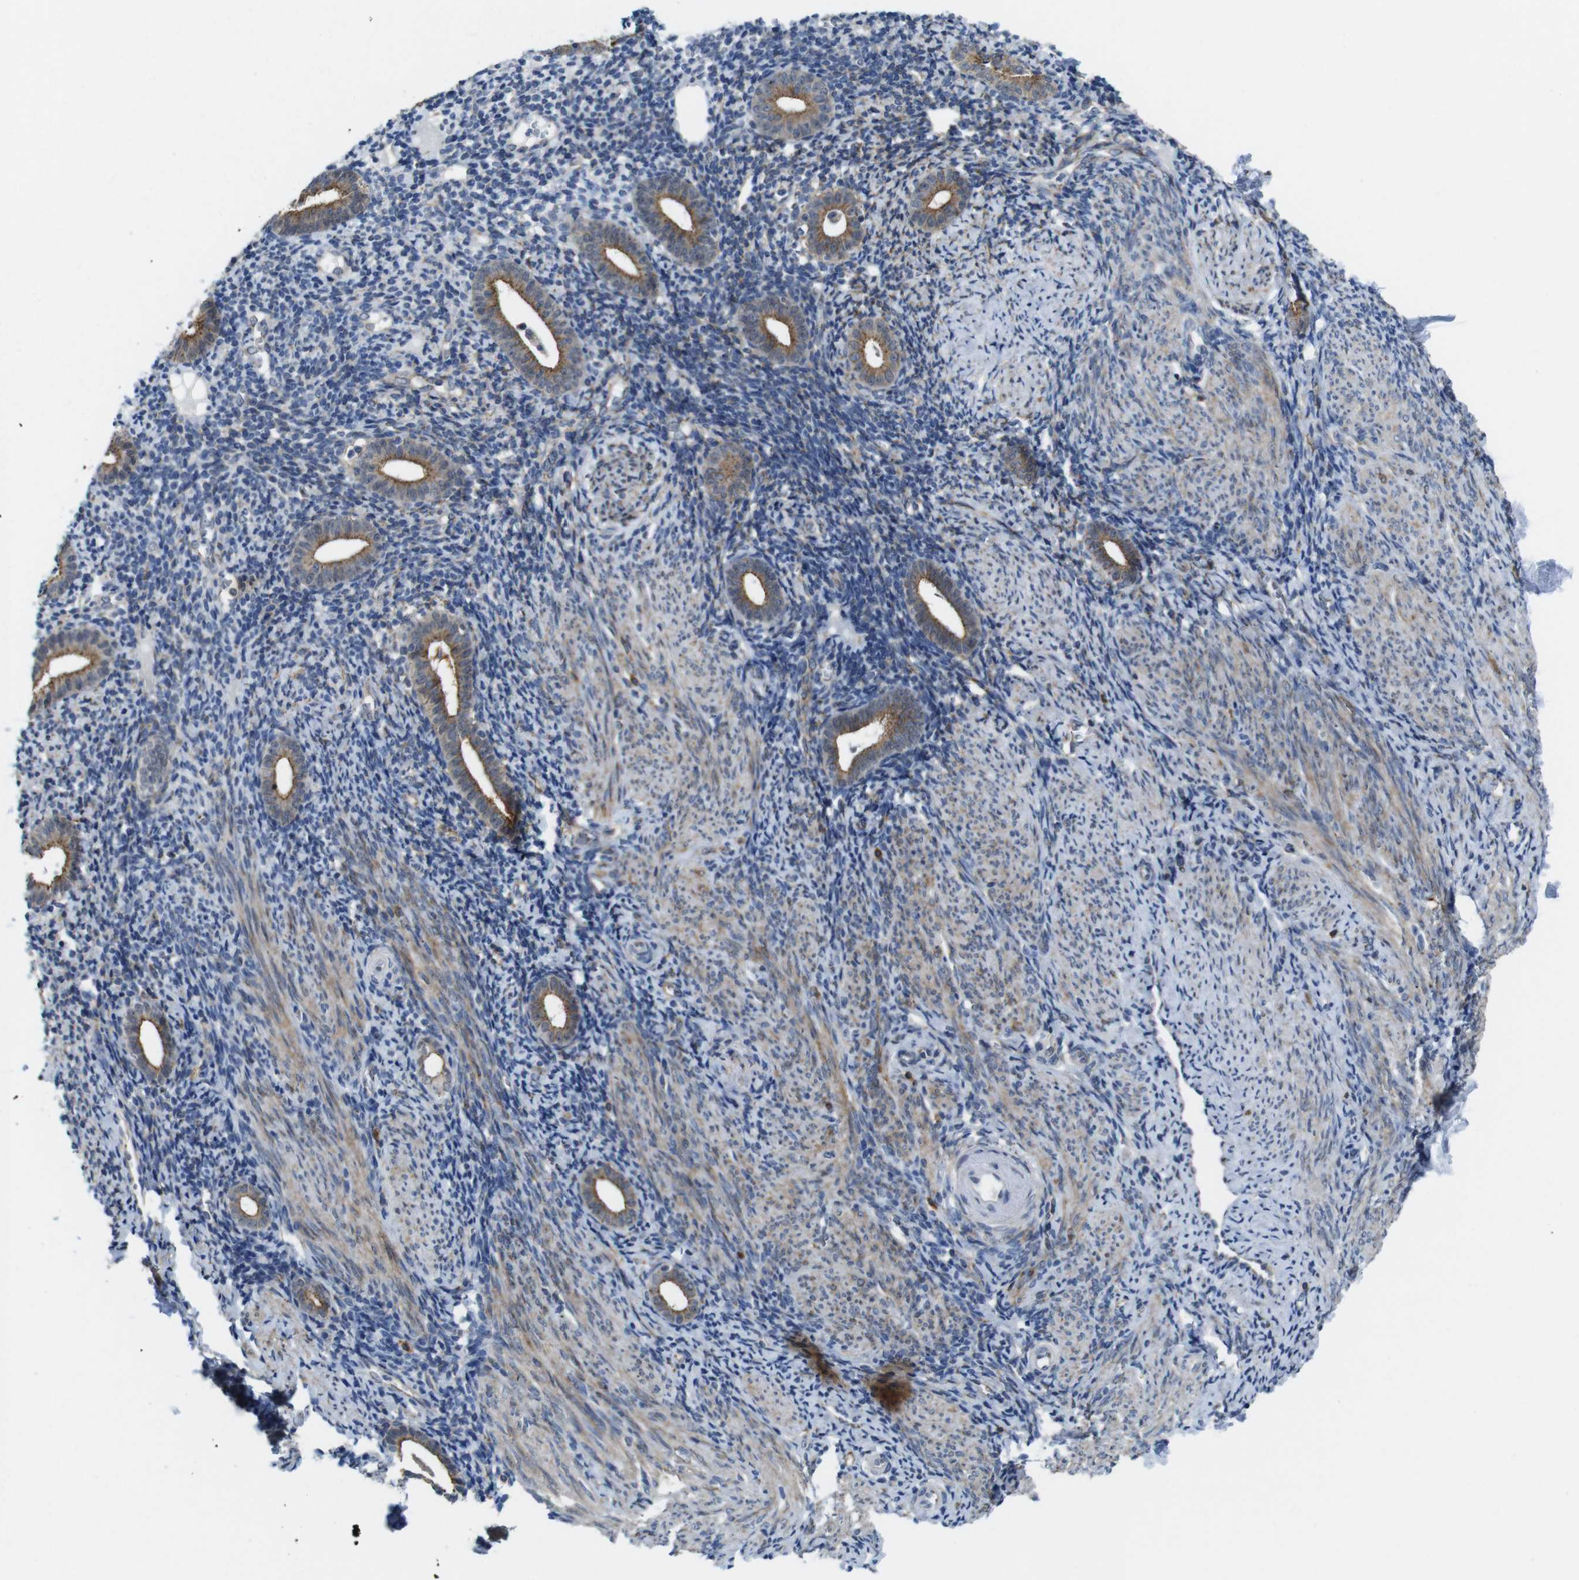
{"staining": {"intensity": "negative", "quantity": "none", "location": "none"}, "tissue": "endometrium", "cell_type": "Cells in endometrial stroma", "image_type": "normal", "snomed": [{"axis": "morphology", "description": "Normal tissue, NOS"}, {"axis": "topography", "description": "Endometrium"}], "caption": "The immunohistochemistry (IHC) micrograph has no significant expression in cells in endometrial stroma of endometrium.", "gene": "EFCAB14", "patient": {"sex": "female", "age": 50}}